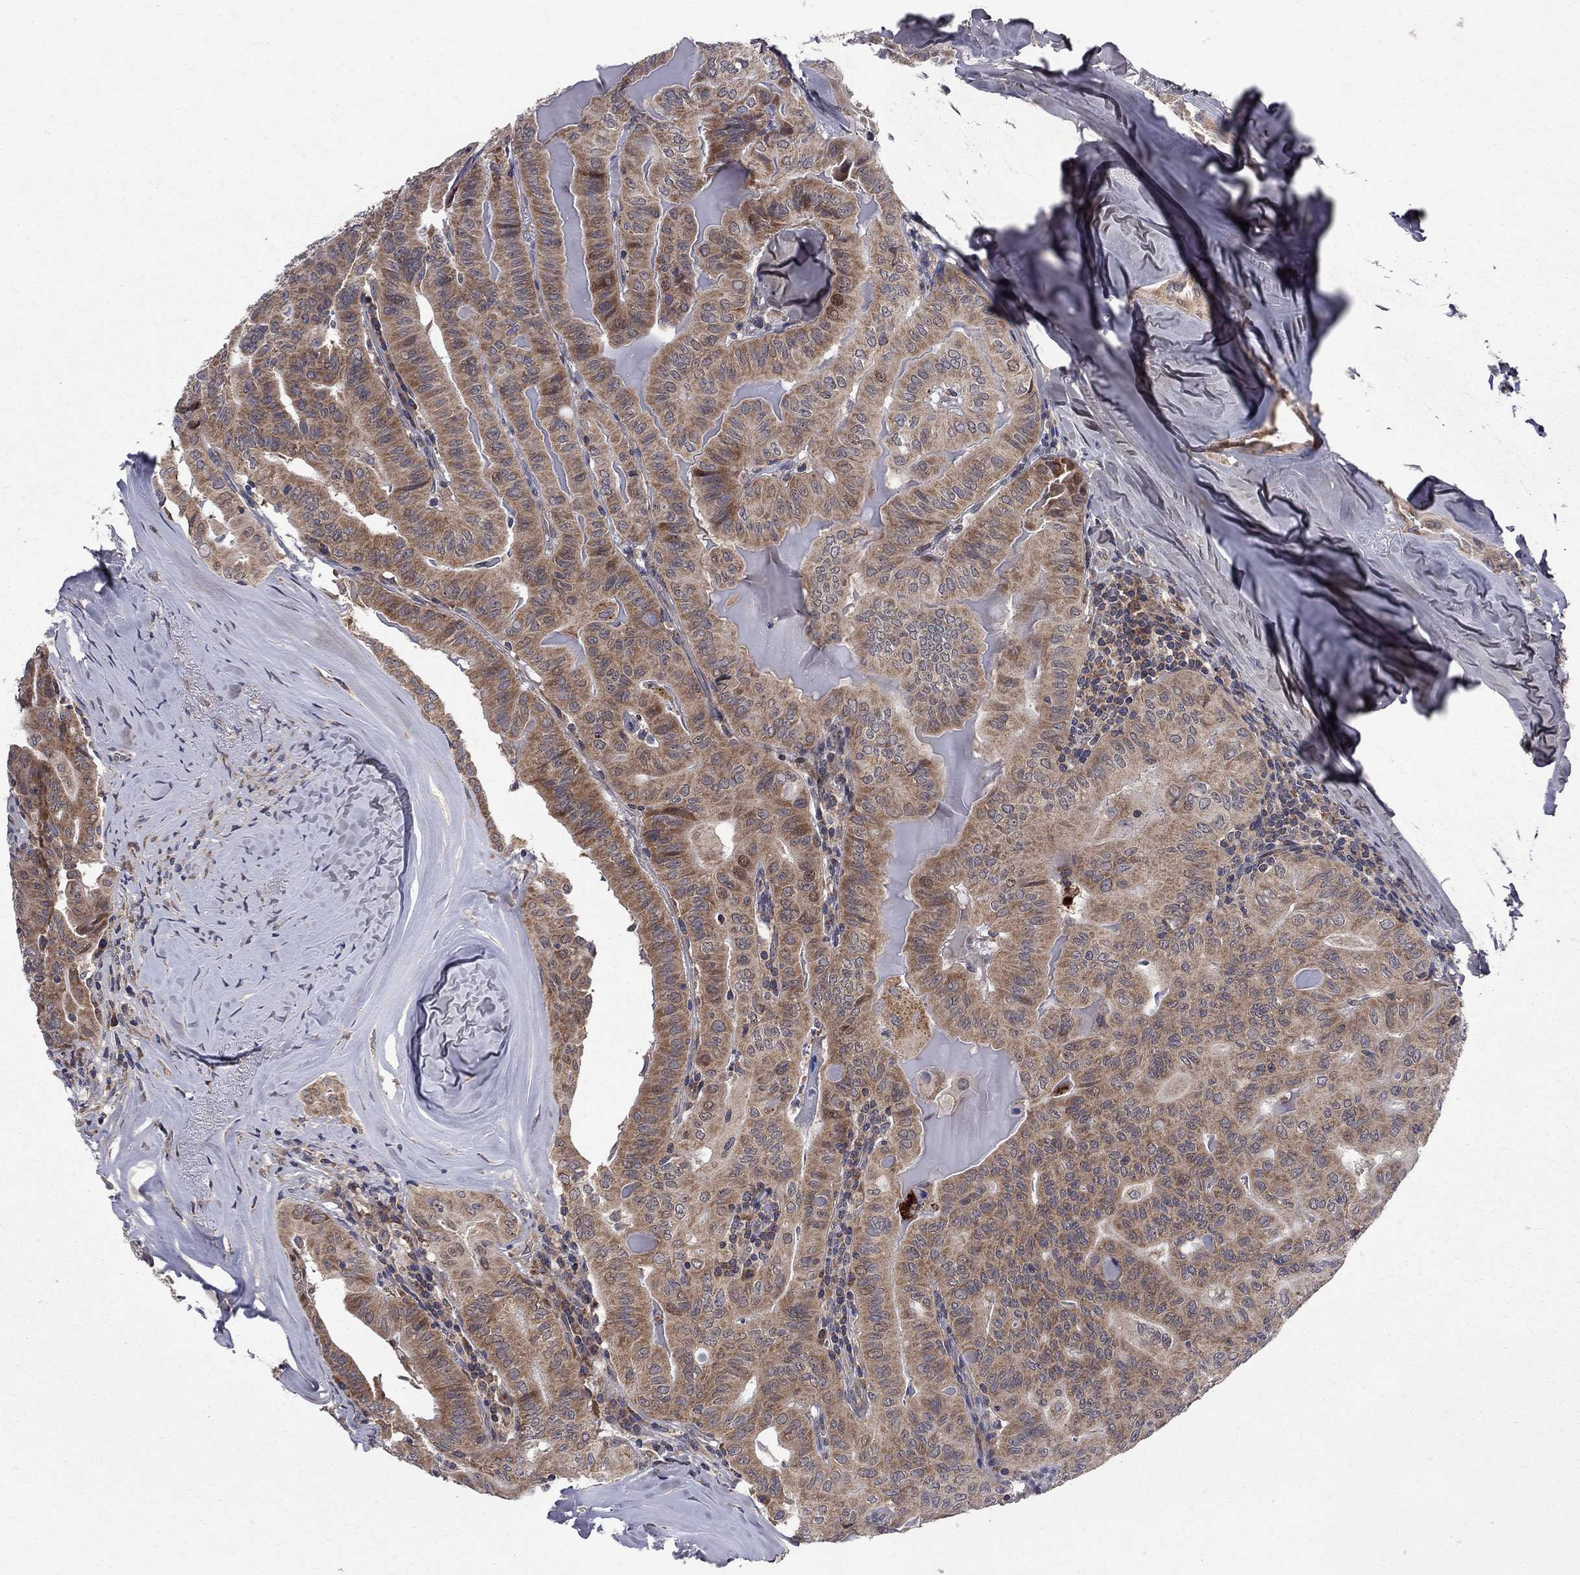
{"staining": {"intensity": "moderate", "quantity": ">75%", "location": "cytoplasmic/membranous"}, "tissue": "thyroid cancer", "cell_type": "Tumor cells", "image_type": "cancer", "snomed": [{"axis": "morphology", "description": "Papillary adenocarcinoma, NOS"}, {"axis": "topography", "description": "Thyroid gland"}], "caption": "Protein analysis of thyroid papillary adenocarcinoma tissue exhibits moderate cytoplasmic/membranous staining in approximately >75% of tumor cells. The staining was performed using DAB (3,3'-diaminobenzidine), with brown indicating positive protein expression. Nuclei are stained blue with hematoxylin.", "gene": "CNOT11", "patient": {"sex": "female", "age": 68}}